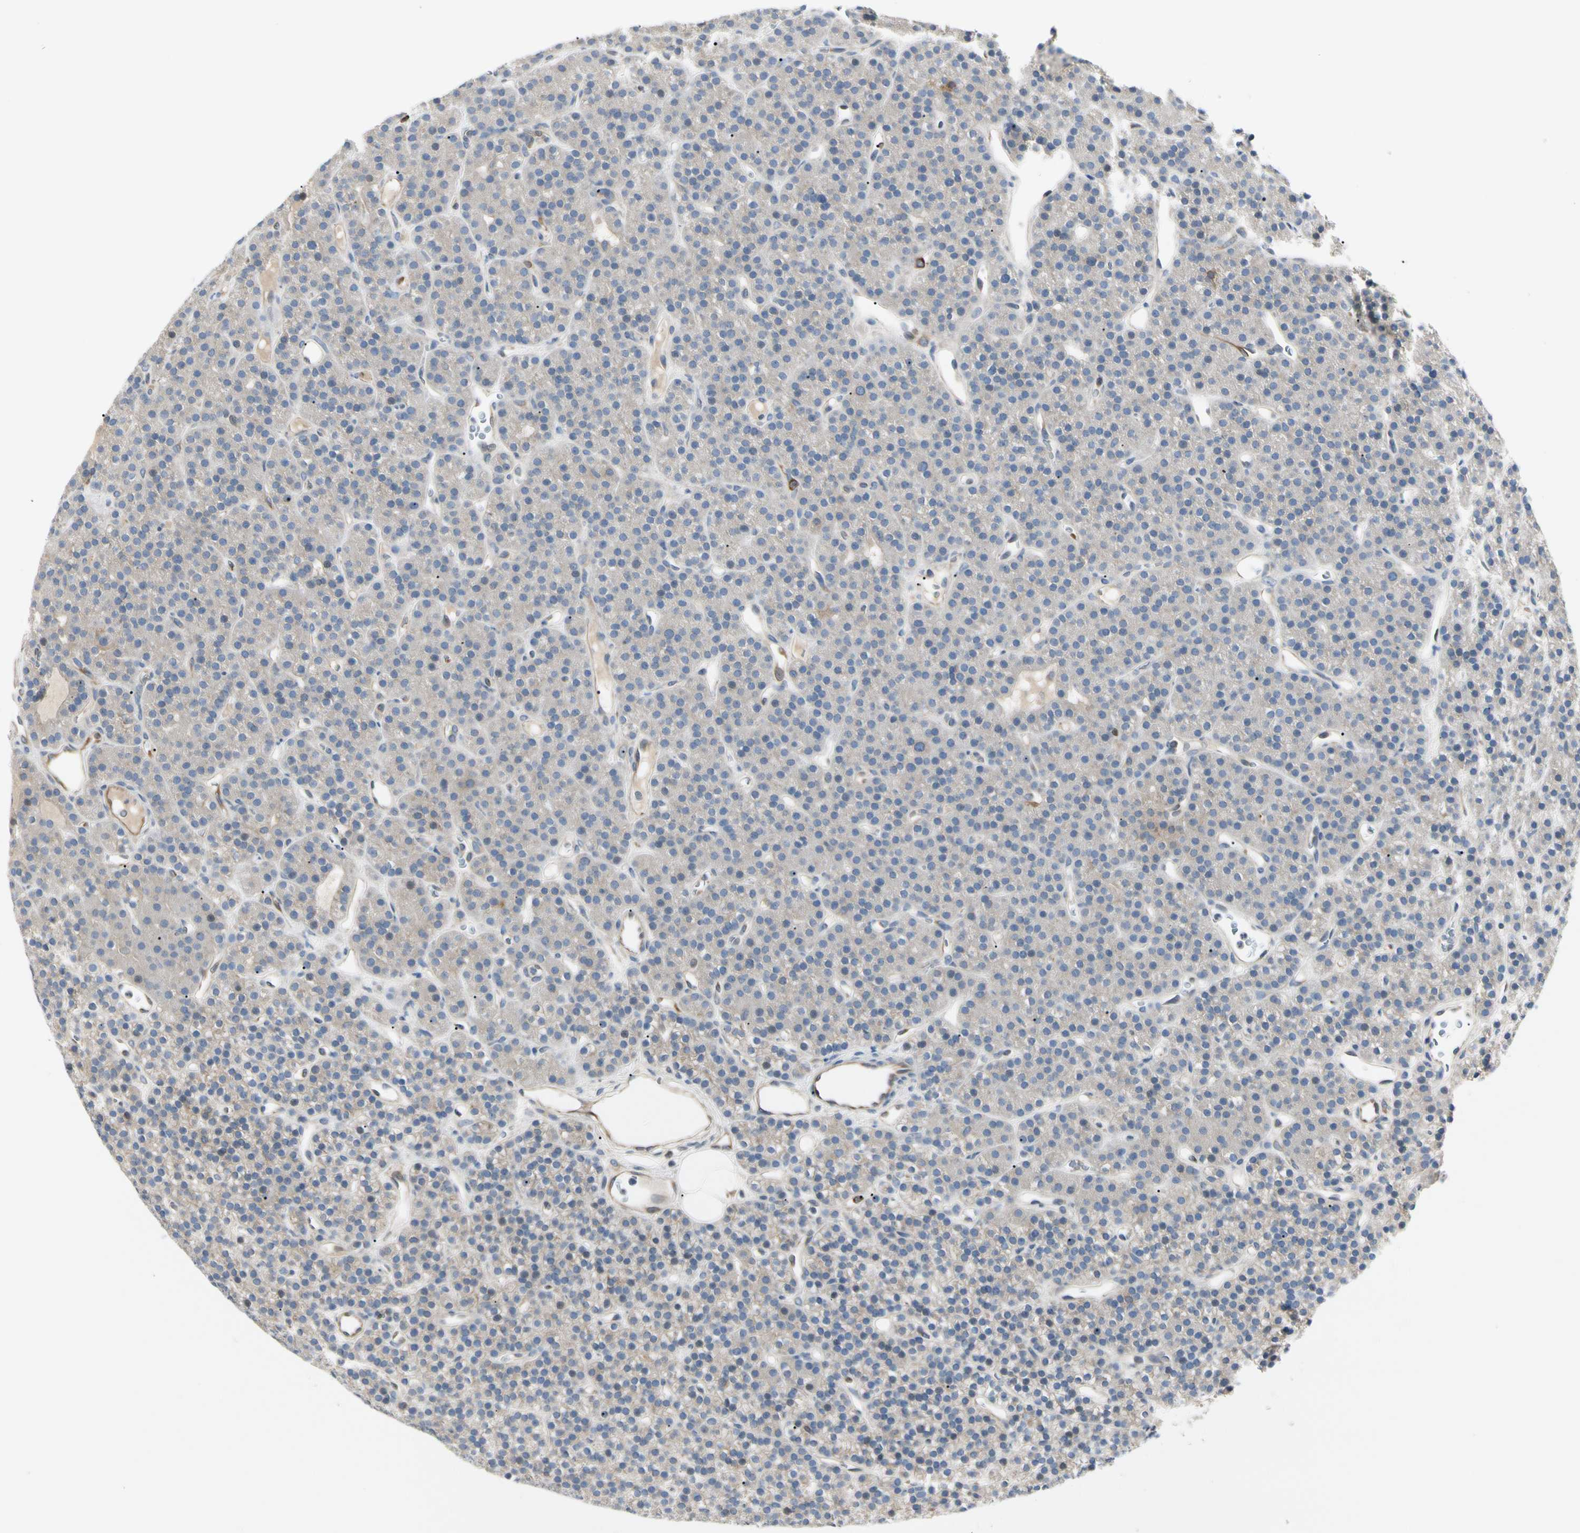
{"staining": {"intensity": "weak", "quantity": "25%-75%", "location": "cytoplasmic/membranous"}, "tissue": "parathyroid gland", "cell_type": "Glandular cells", "image_type": "normal", "snomed": [{"axis": "morphology", "description": "Normal tissue, NOS"}, {"axis": "morphology", "description": "Hyperplasia, NOS"}, {"axis": "topography", "description": "Parathyroid gland"}], "caption": "Immunohistochemistry staining of unremarkable parathyroid gland, which displays low levels of weak cytoplasmic/membranous expression in about 25%-75% of glandular cells indicating weak cytoplasmic/membranous protein positivity. The staining was performed using DAB (brown) for protein detection and nuclei were counterstained in hematoxylin (blue).", "gene": "NFKB2", "patient": {"sex": "male", "age": 44}}